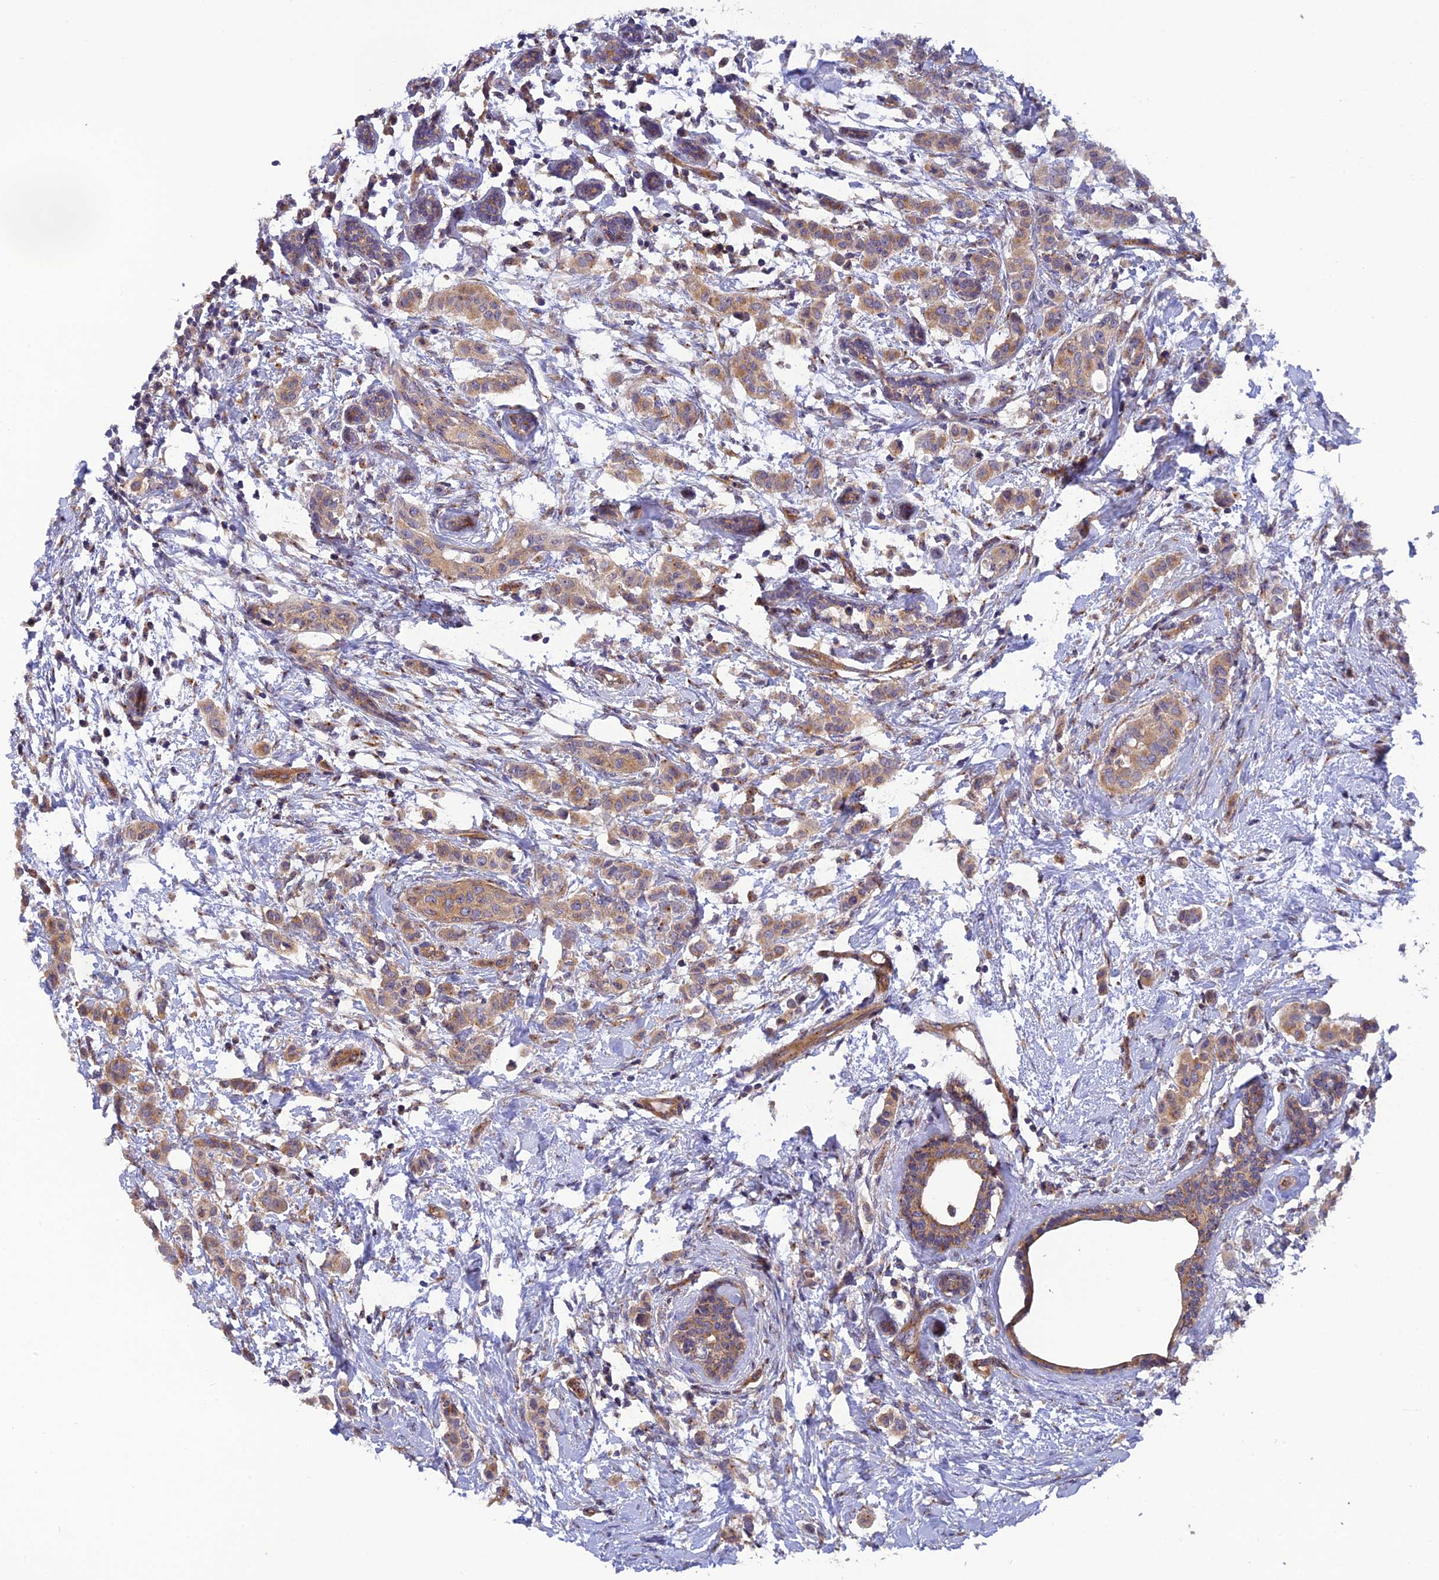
{"staining": {"intensity": "moderate", "quantity": ">75%", "location": "cytoplasmic/membranous"}, "tissue": "breast cancer", "cell_type": "Tumor cells", "image_type": "cancer", "snomed": [{"axis": "morphology", "description": "Duct carcinoma"}, {"axis": "topography", "description": "Breast"}], "caption": "Tumor cells display medium levels of moderate cytoplasmic/membranous positivity in about >75% of cells in human breast cancer (invasive ductal carcinoma). The protein of interest is shown in brown color, while the nuclei are stained blue.", "gene": "ADAMTS15", "patient": {"sex": "female", "age": 40}}